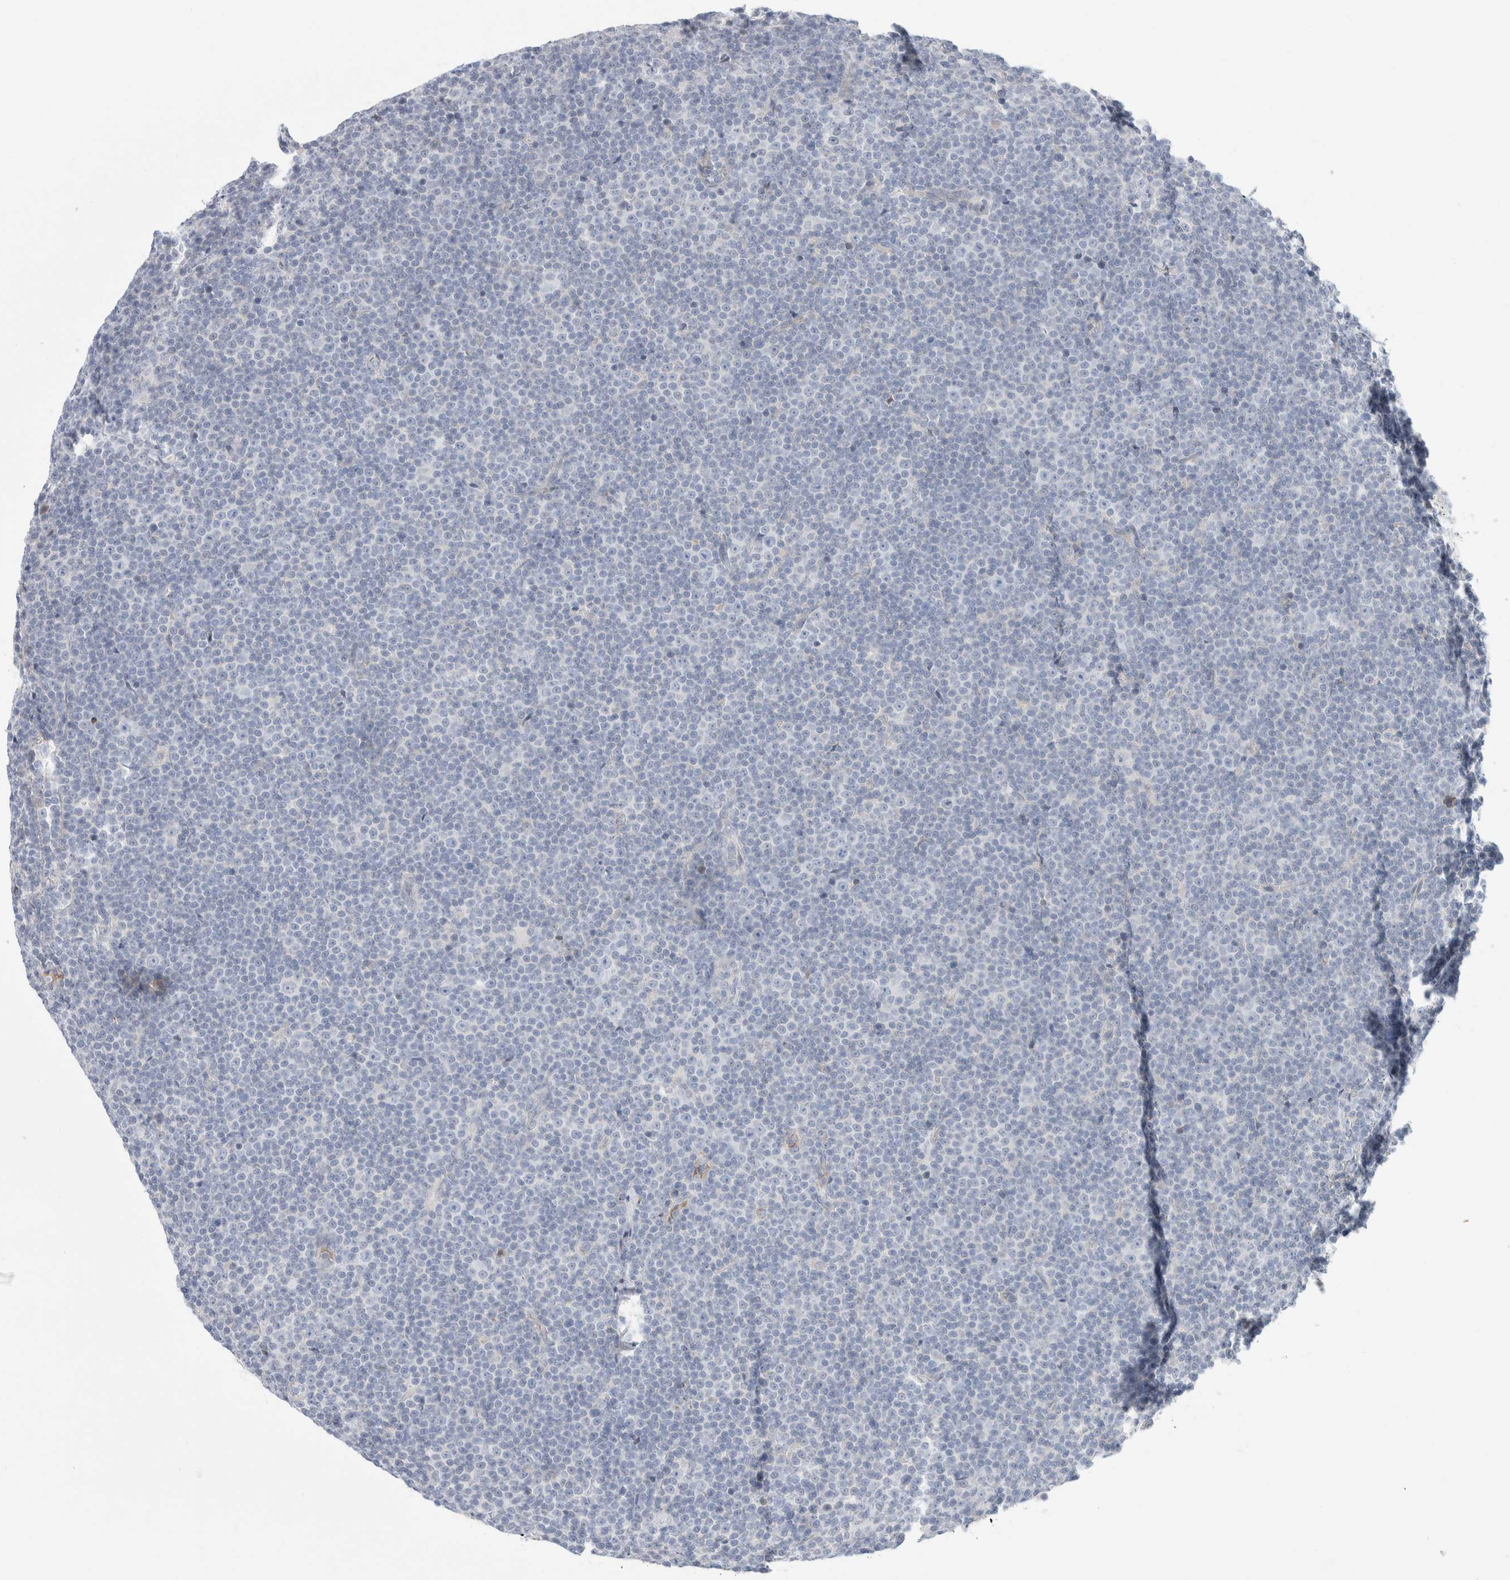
{"staining": {"intensity": "negative", "quantity": "none", "location": "none"}, "tissue": "lymphoma", "cell_type": "Tumor cells", "image_type": "cancer", "snomed": [{"axis": "morphology", "description": "Malignant lymphoma, non-Hodgkin's type, Low grade"}, {"axis": "topography", "description": "Lymph node"}], "caption": "Immunohistochemistry (IHC) of human lymphoma reveals no positivity in tumor cells. The staining is performed using DAB brown chromogen with nuclei counter-stained in using hematoxylin.", "gene": "RUSF1", "patient": {"sex": "female", "age": 67}}